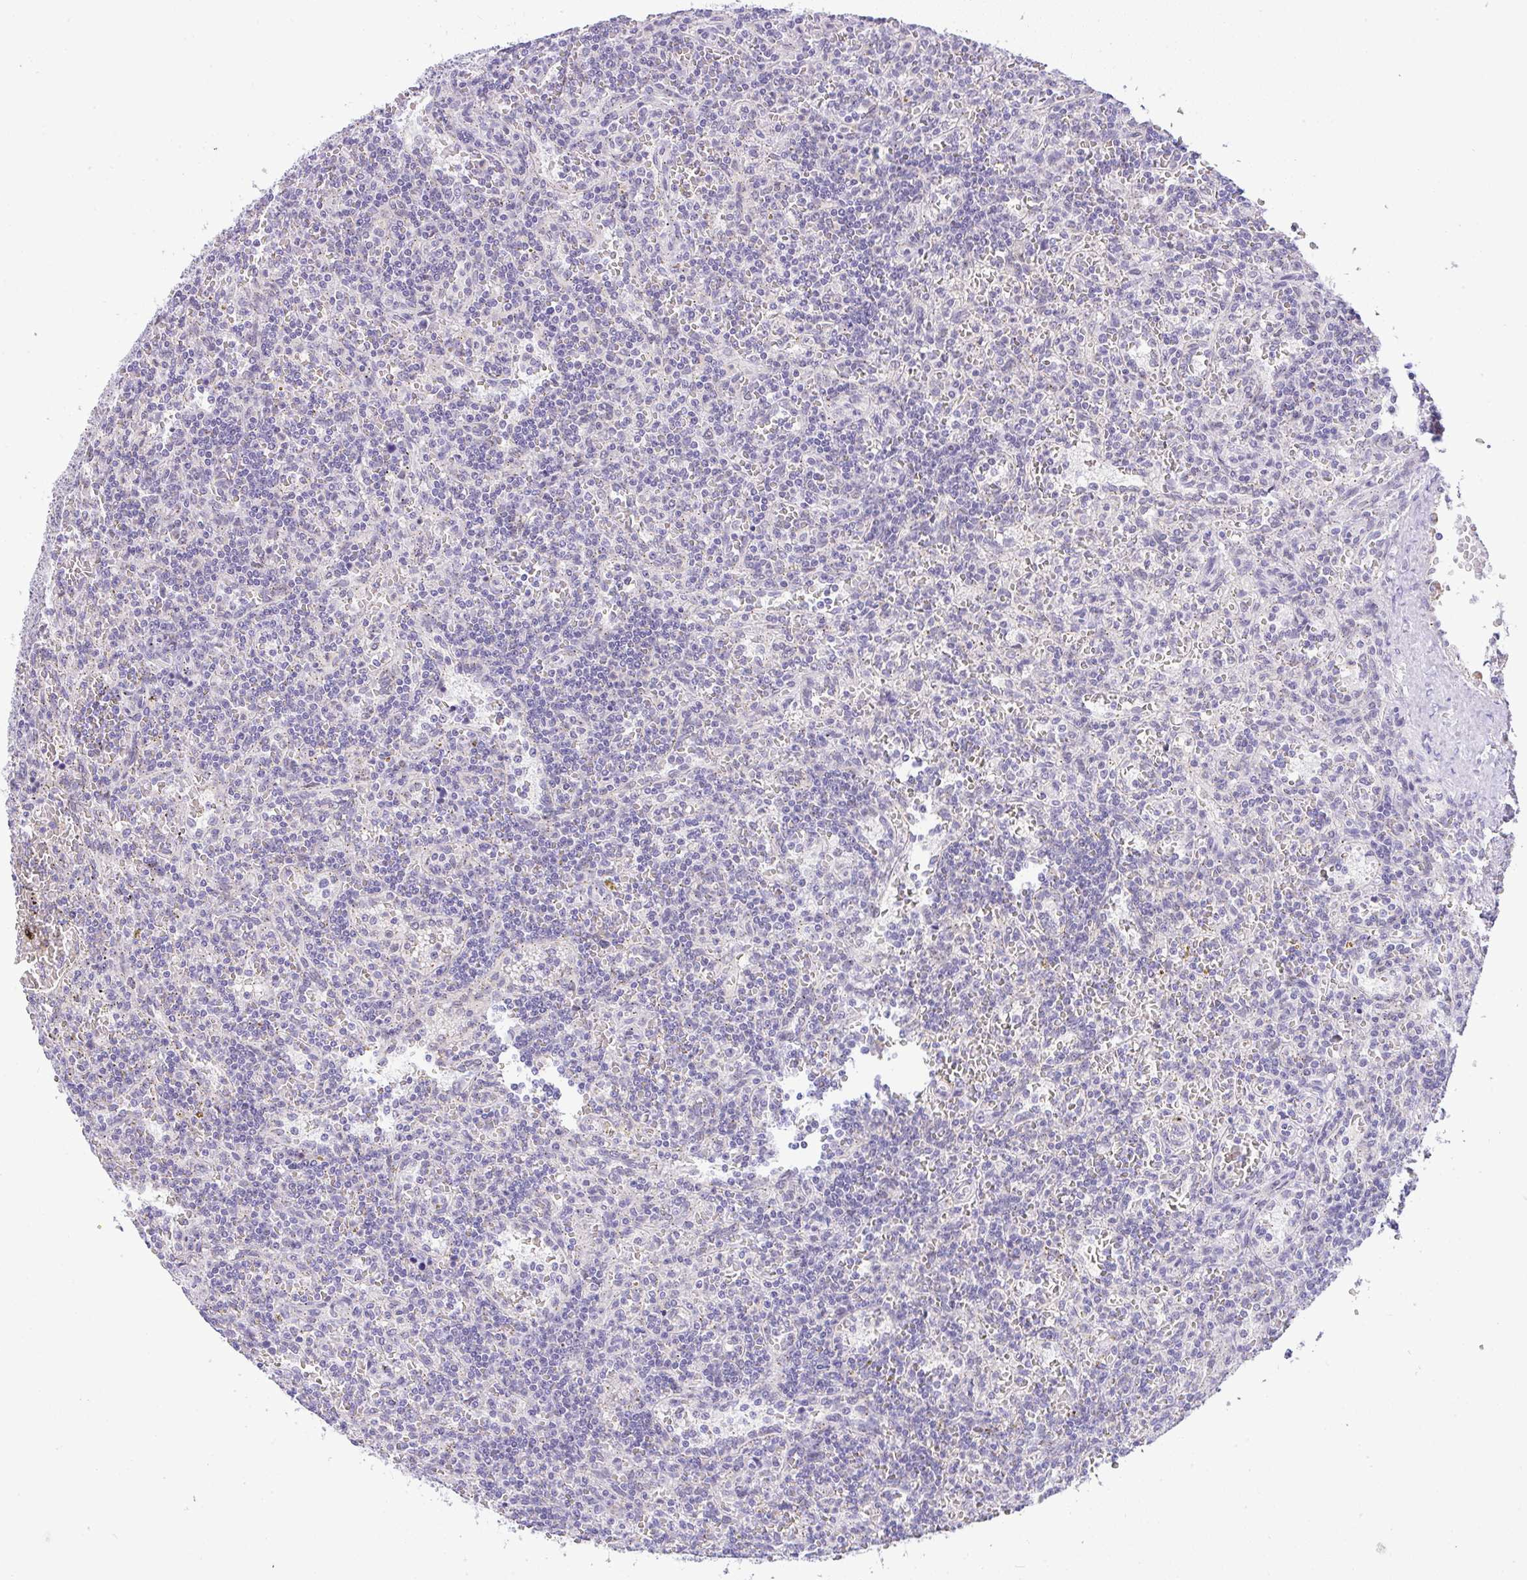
{"staining": {"intensity": "negative", "quantity": "none", "location": "none"}, "tissue": "lymphoma", "cell_type": "Tumor cells", "image_type": "cancer", "snomed": [{"axis": "morphology", "description": "Malignant lymphoma, non-Hodgkin's type, Low grade"}, {"axis": "topography", "description": "Spleen"}], "caption": "Immunohistochemistry histopathology image of neoplastic tissue: lymphoma stained with DAB exhibits no significant protein positivity in tumor cells.", "gene": "FAM177A1", "patient": {"sex": "male", "age": 73}}